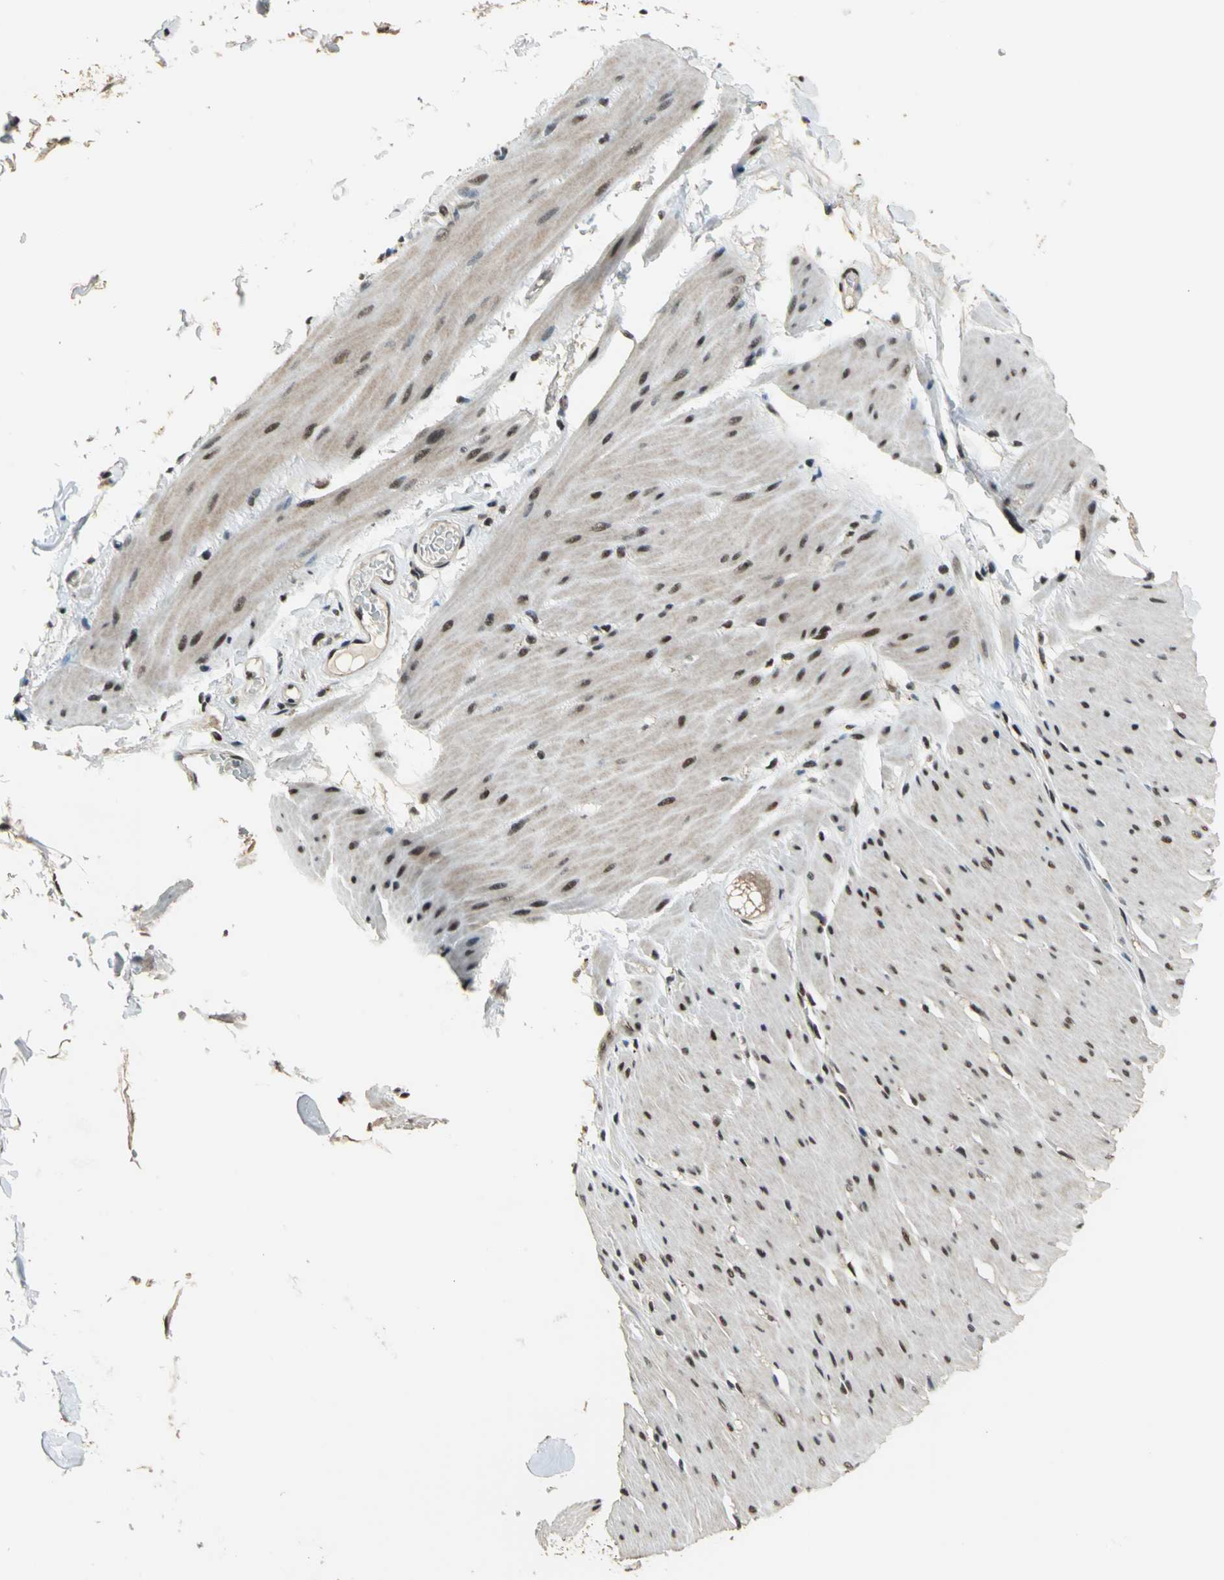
{"staining": {"intensity": "moderate", "quantity": ">75%", "location": "nuclear"}, "tissue": "smooth muscle", "cell_type": "Smooth muscle cells", "image_type": "normal", "snomed": [{"axis": "morphology", "description": "Normal tissue, NOS"}, {"axis": "topography", "description": "Smooth muscle"}, {"axis": "topography", "description": "Colon"}], "caption": "Moderate nuclear positivity for a protein is identified in about >75% of smooth muscle cells of unremarkable smooth muscle using immunohistochemistry.", "gene": "ELF2", "patient": {"sex": "male", "age": 67}}